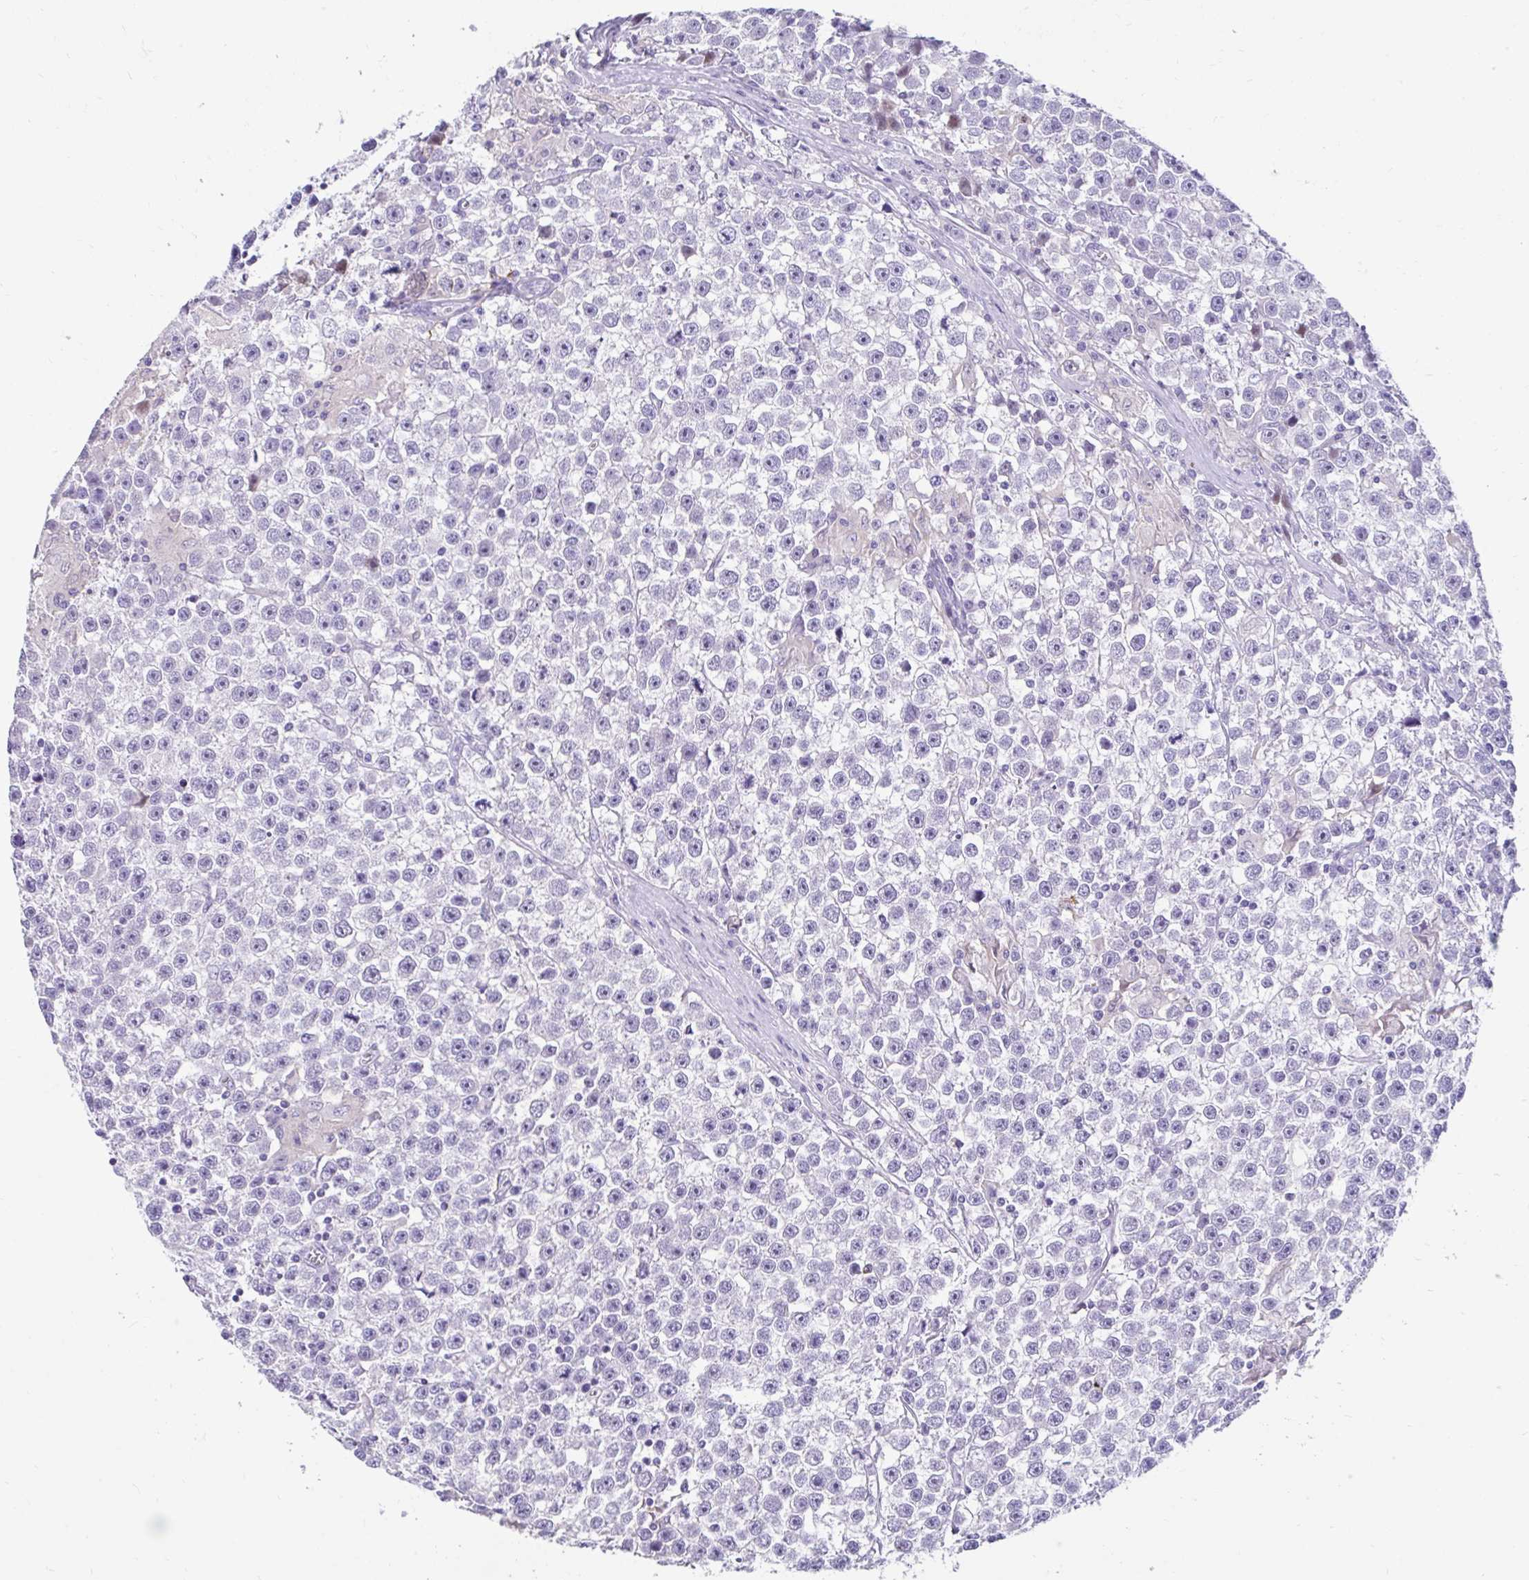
{"staining": {"intensity": "negative", "quantity": "none", "location": "none"}, "tissue": "testis cancer", "cell_type": "Tumor cells", "image_type": "cancer", "snomed": [{"axis": "morphology", "description": "Seminoma, NOS"}, {"axis": "topography", "description": "Testis"}], "caption": "Tumor cells are negative for protein expression in human testis seminoma.", "gene": "NHLH2", "patient": {"sex": "male", "age": 31}}